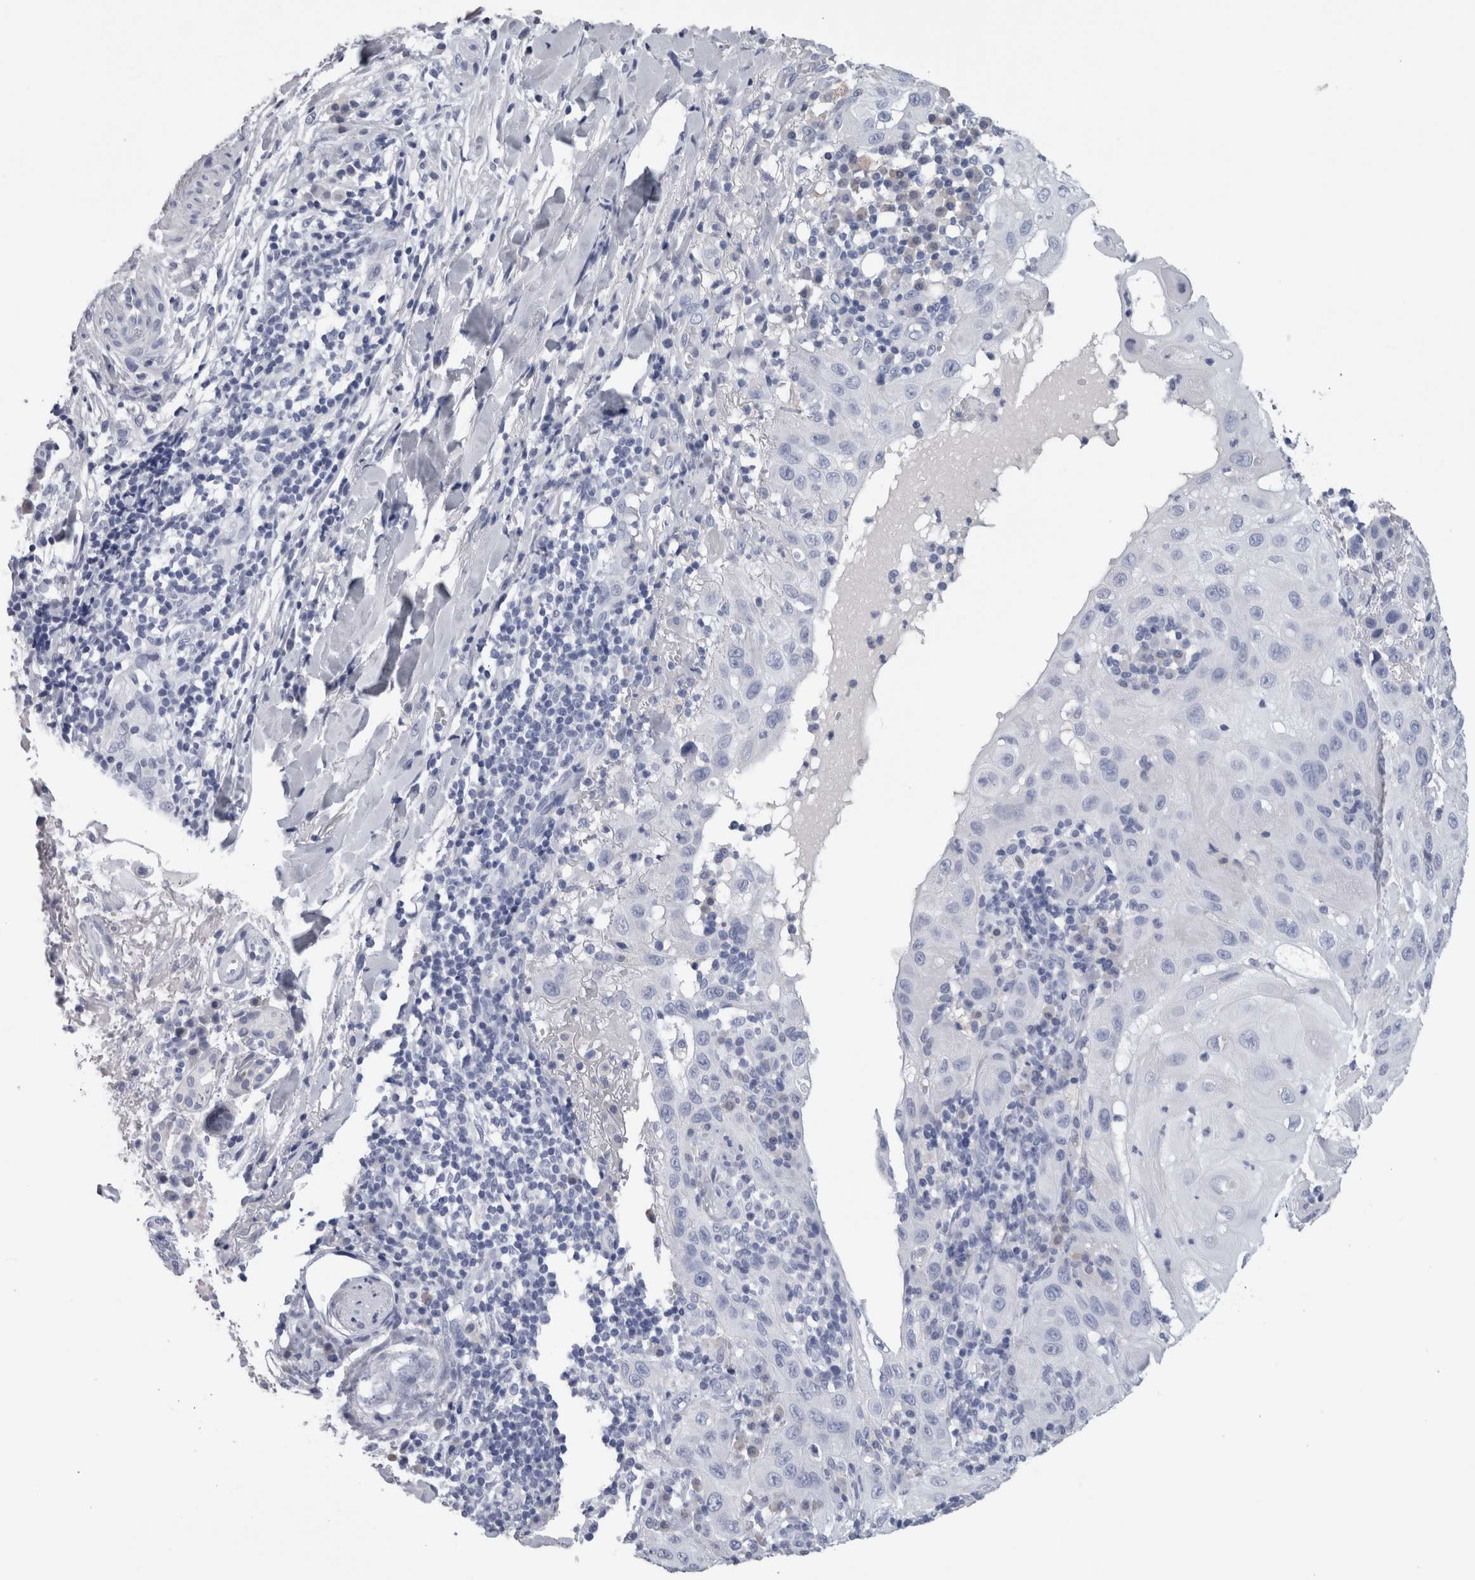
{"staining": {"intensity": "negative", "quantity": "none", "location": "none"}, "tissue": "skin cancer", "cell_type": "Tumor cells", "image_type": "cancer", "snomed": [{"axis": "morphology", "description": "Normal tissue, NOS"}, {"axis": "morphology", "description": "Squamous cell carcinoma, NOS"}, {"axis": "topography", "description": "Skin"}], "caption": "A micrograph of squamous cell carcinoma (skin) stained for a protein displays no brown staining in tumor cells. (DAB IHC with hematoxylin counter stain).", "gene": "CA8", "patient": {"sex": "female", "age": 96}}